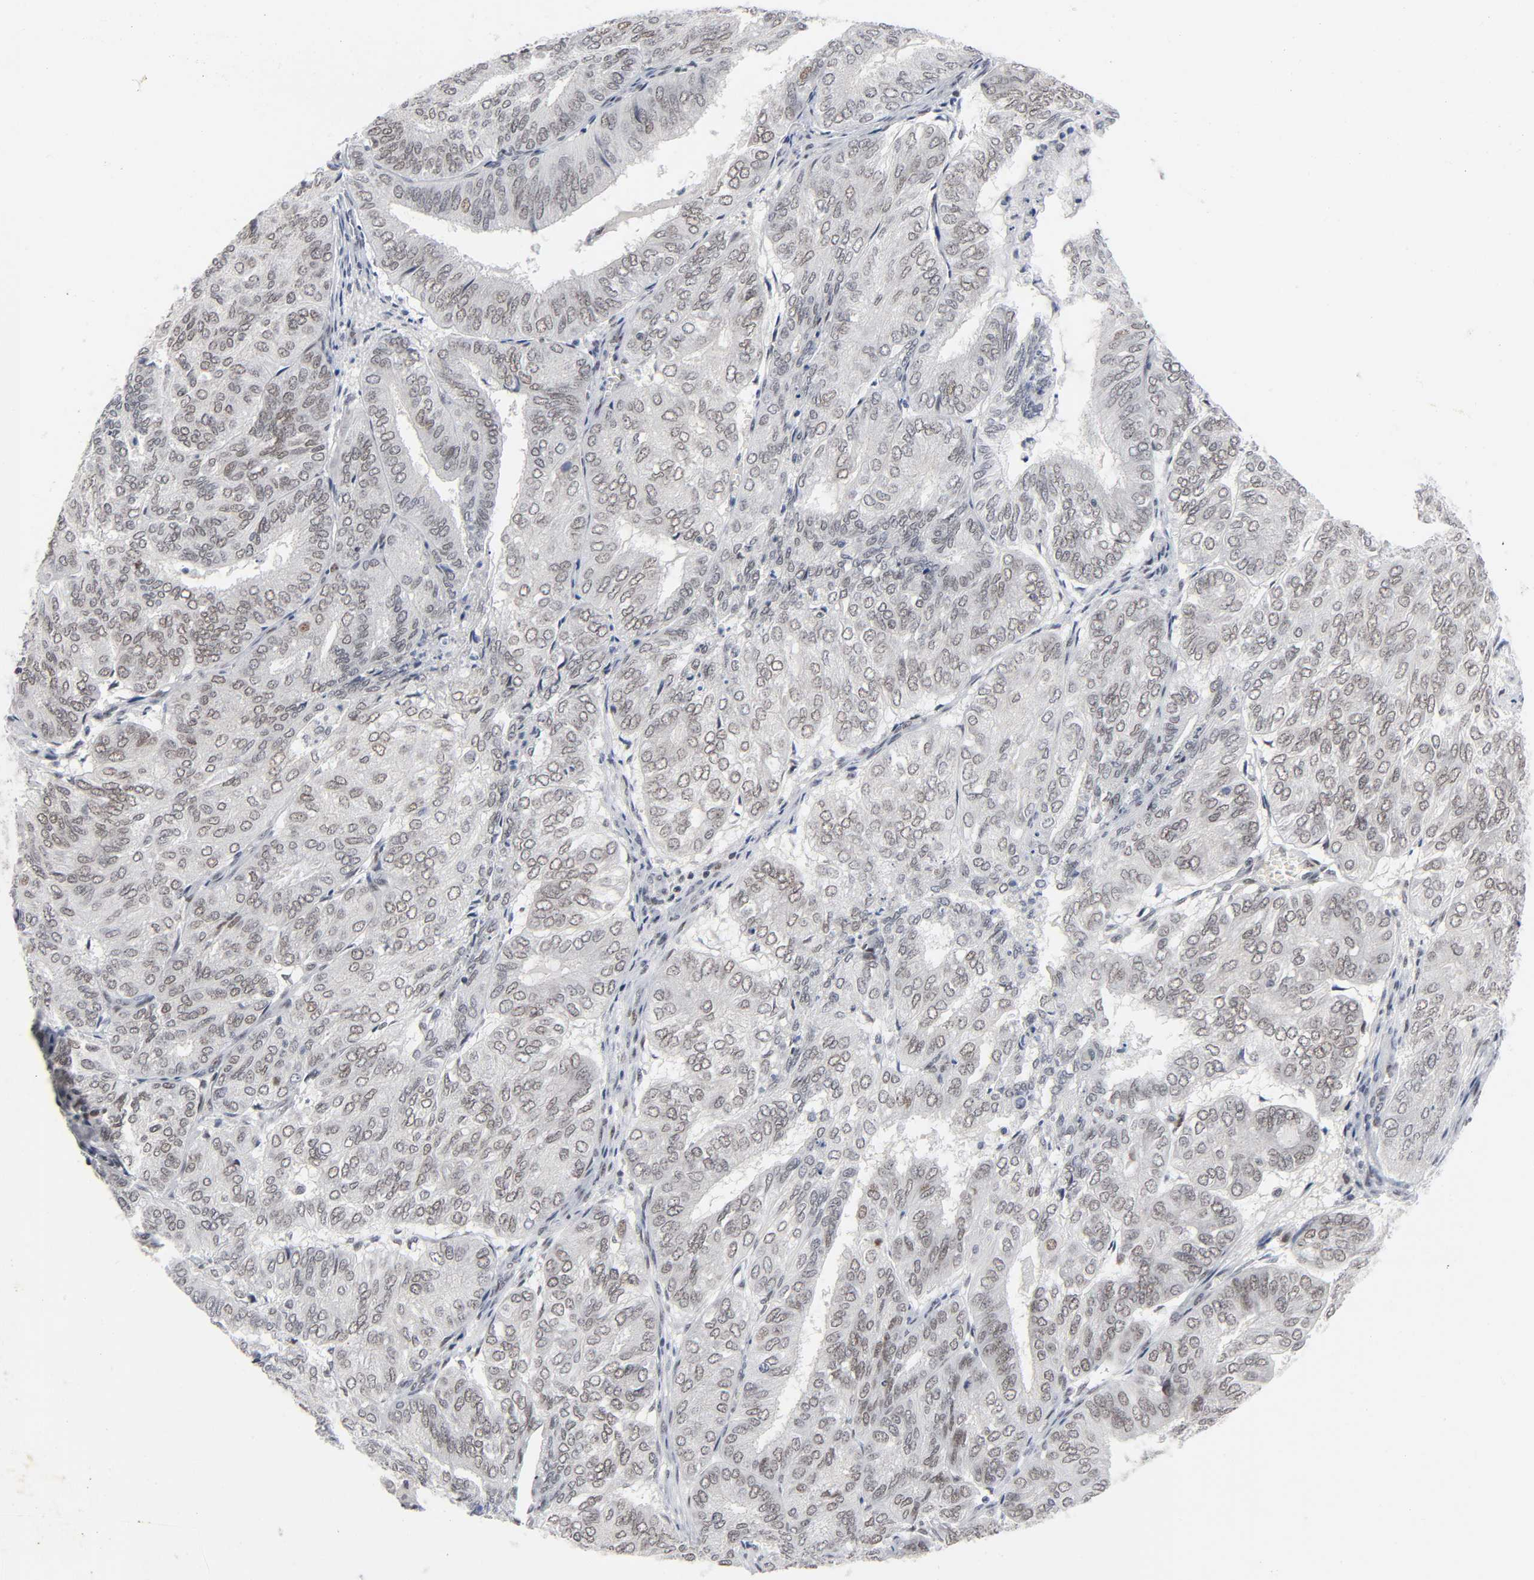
{"staining": {"intensity": "weak", "quantity": "25%-75%", "location": "nuclear"}, "tissue": "endometrial cancer", "cell_type": "Tumor cells", "image_type": "cancer", "snomed": [{"axis": "morphology", "description": "Adenocarcinoma, NOS"}, {"axis": "topography", "description": "Uterus"}], "caption": "Protein analysis of adenocarcinoma (endometrial) tissue exhibits weak nuclear positivity in approximately 25%-75% of tumor cells. (DAB = brown stain, brightfield microscopy at high magnification).", "gene": "DIDO1", "patient": {"sex": "female", "age": 60}}